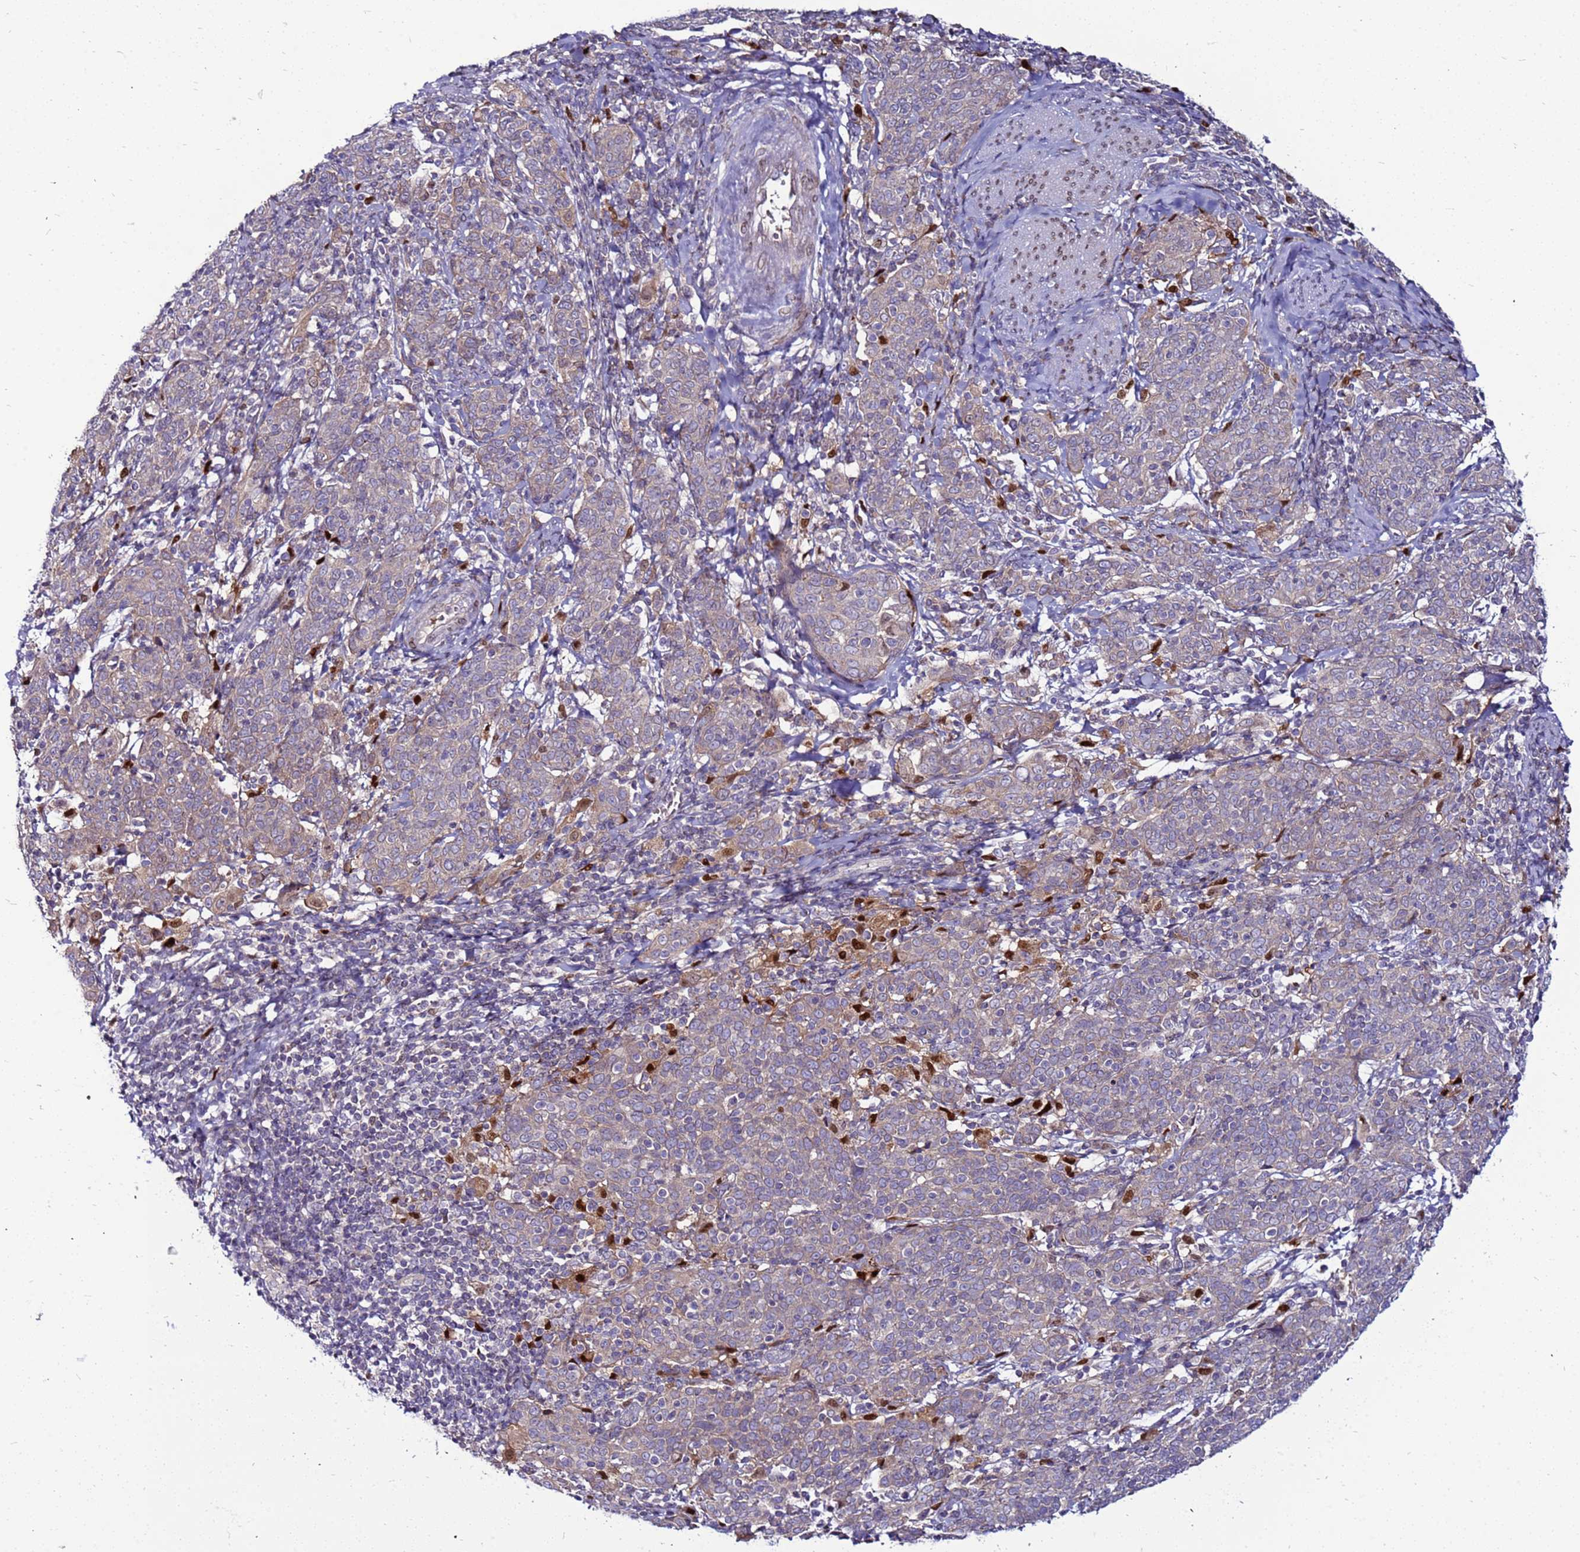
{"staining": {"intensity": "weak", "quantity": "<25%", "location": "cytoplasmic/membranous"}, "tissue": "cervical cancer", "cell_type": "Tumor cells", "image_type": "cancer", "snomed": [{"axis": "morphology", "description": "Squamous cell carcinoma, NOS"}, {"axis": "topography", "description": "Cervix"}], "caption": "Cervical cancer (squamous cell carcinoma) was stained to show a protein in brown. There is no significant staining in tumor cells. (Brightfield microscopy of DAB (3,3'-diaminobenzidine) immunohistochemistry (IHC) at high magnification).", "gene": "CCDC71", "patient": {"sex": "female", "age": 67}}